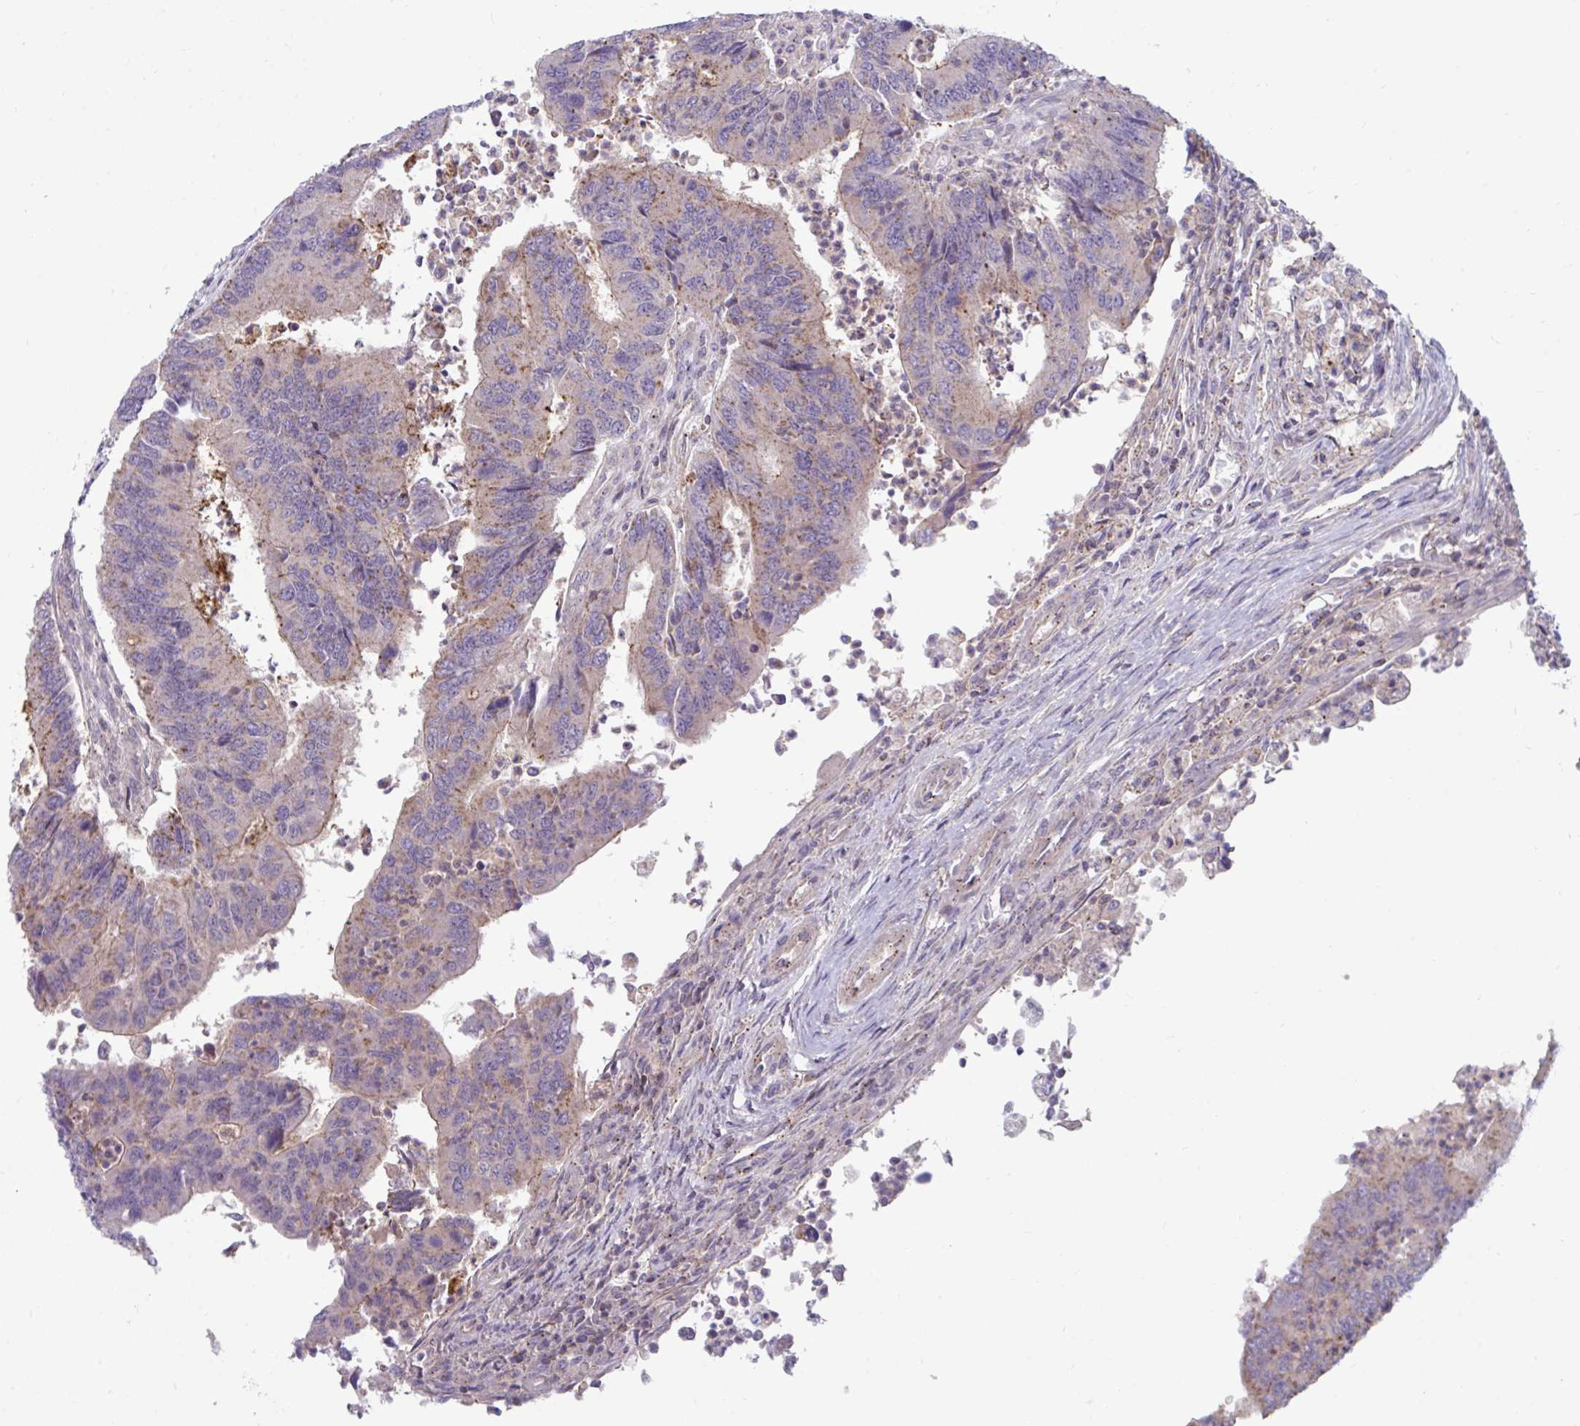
{"staining": {"intensity": "moderate", "quantity": "25%-75%", "location": "cytoplasmic/membranous"}, "tissue": "colorectal cancer", "cell_type": "Tumor cells", "image_type": "cancer", "snomed": [{"axis": "morphology", "description": "Adenocarcinoma, NOS"}, {"axis": "topography", "description": "Colon"}], "caption": "A brown stain highlights moderate cytoplasmic/membranous expression of a protein in human adenocarcinoma (colorectal) tumor cells.", "gene": "IST1", "patient": {"sex": "female", "age": 67}}